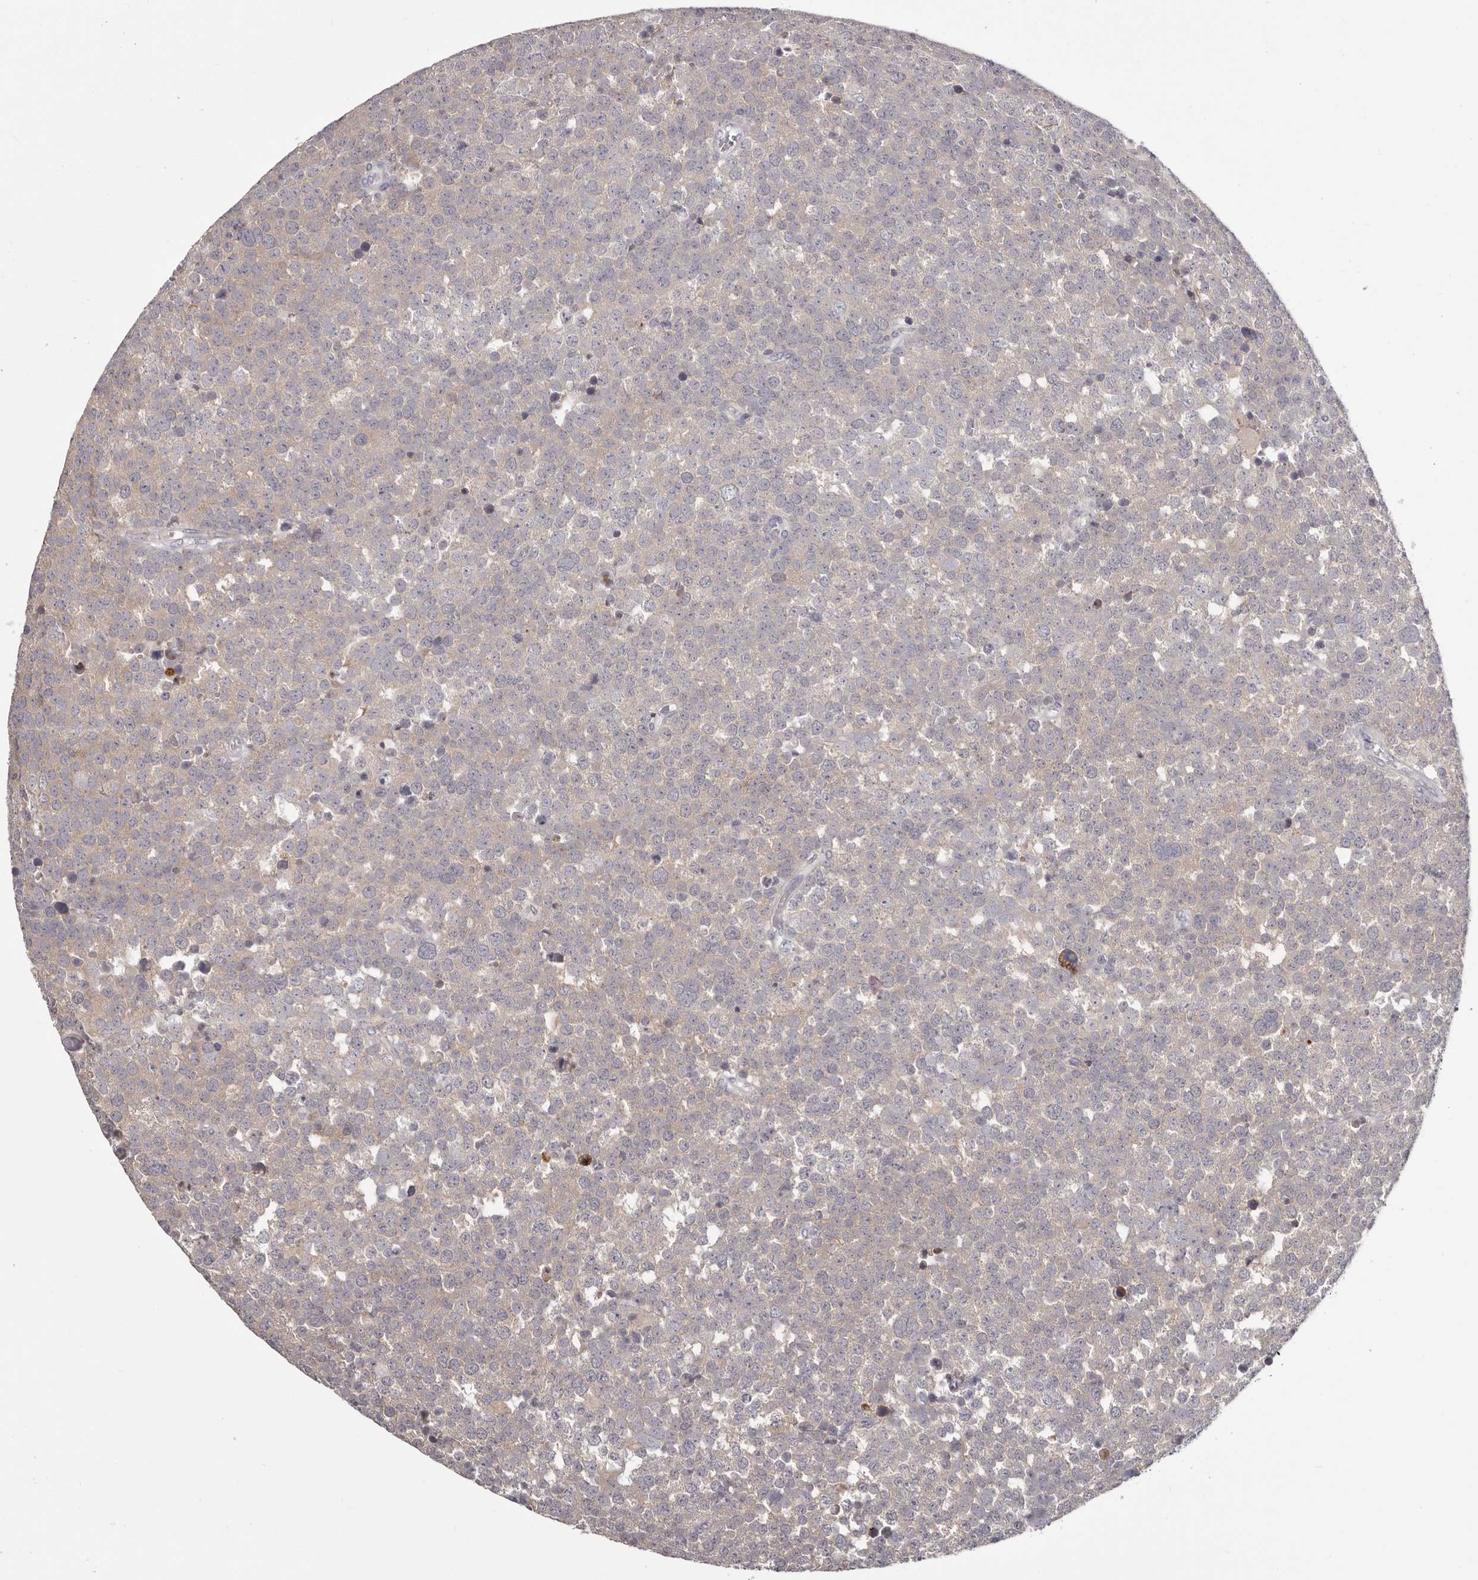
{"staining": {"intensity": "negative", "quantity": "none", "location": "none"}, "tissue": "testis cancer", "cell_type": "Tumor cells", "image_type": "cancer", "snomed": [{"axis": "morphology", "description": "Seminoma, NOS"}, {"axis": "topography", "description": "Testis"}], "caption": "Testis cancer stained for a protein using immunohistochemistry (IHC) demonstrates no expression tumor cells.", "gene": "OTUD3", "patient": {"sex": "male", "age": 71}}